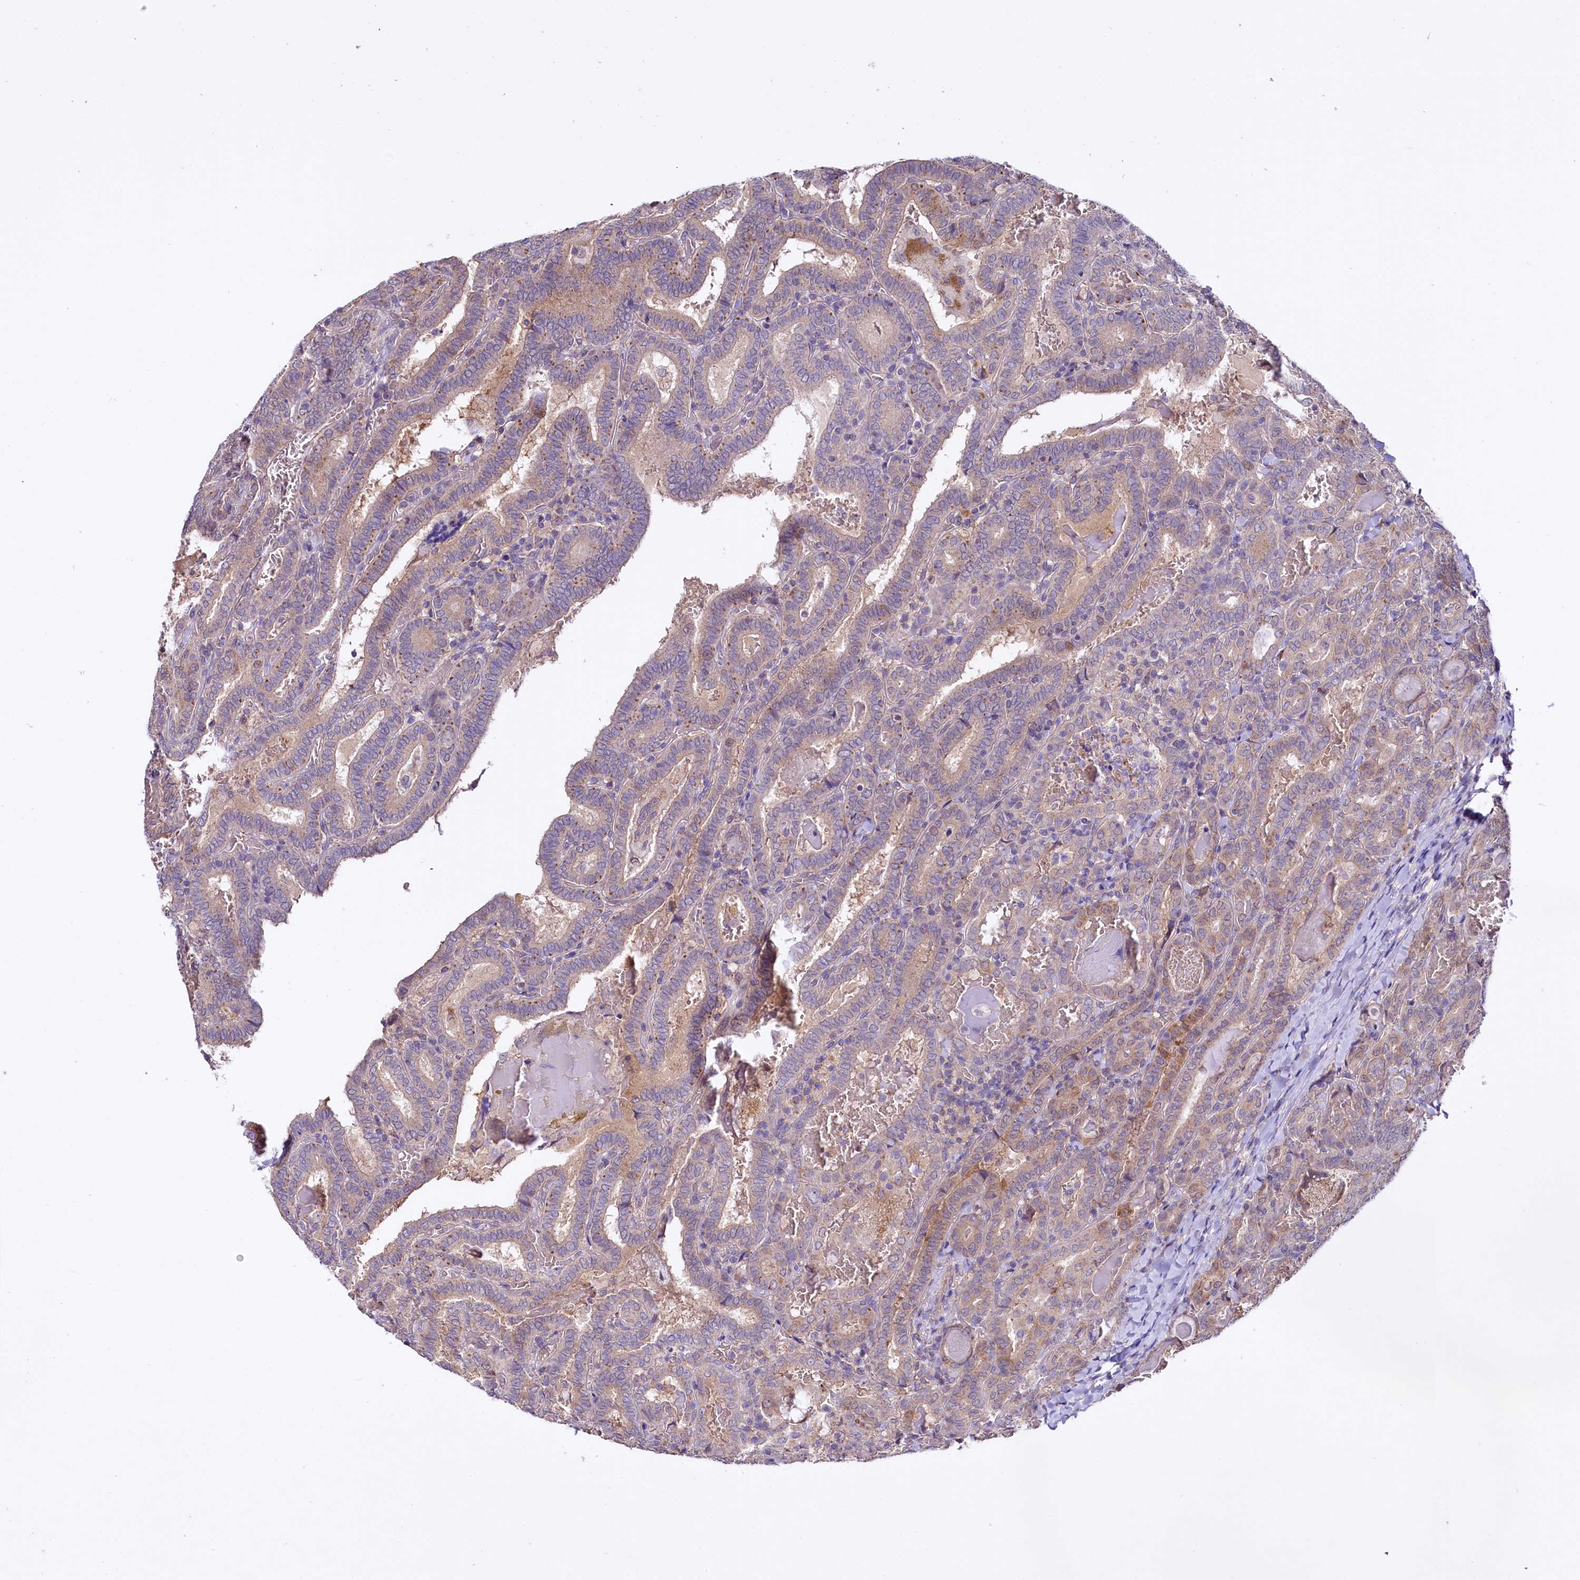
{"staining": {"intensity": "weak", "quantity": "25%-75%", "location": "cytoplasmic/membranous"}, "tissue": "thyroid cancer", "cell_type": "Tumor cells", "image_type": "cancer", "snomed": [{"axis": "morphology", "description": "Papillary adenocarcinoma, NOS"}, {"axis": "topography", "description": "Thyroid gland"}], "caption": "Immunohistochemistry (DAB) staining of thyroid cancer (papillary adenocarcinoma) displays weak cytoplasmic/membranous protein staining in approximately 25%-75% of tumor cells.", "gene": "CEP295", "patient": {"sex": "female", "age": 72}}